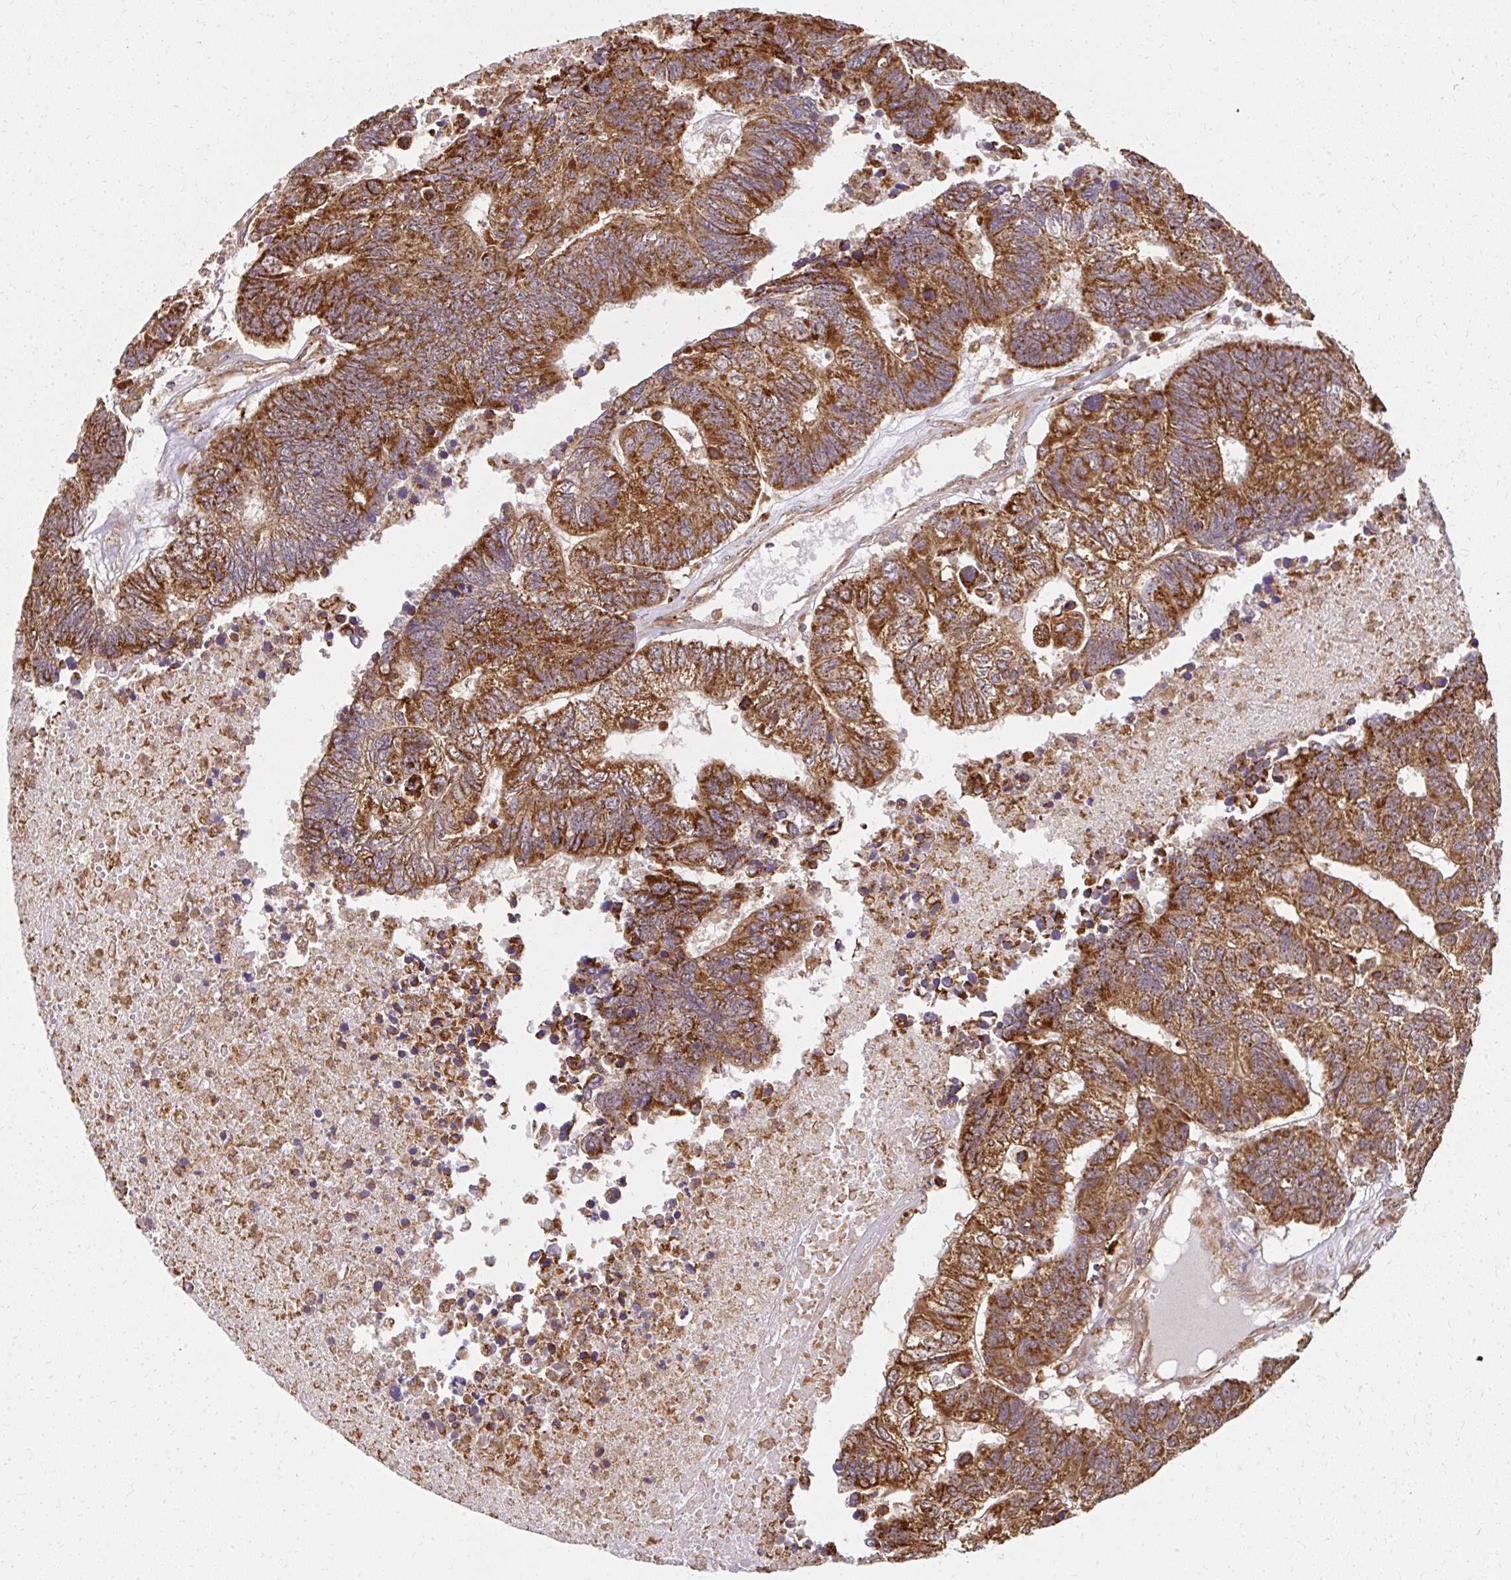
{"staining": {"intensity": "strong", "quantity": ">75%", "location": "cytoplasmic/membranous"}, "tissue": "colorectal cancer", "cell_type": "Tumor cells", "image_type": "cancer", "snomed": [{"axis": "morphology", "description": "Adenocarcinoma, NOS"}, {"axis": "topography", "description": "Colon"}], "caption": "Immunohistochemical staining of human adenocarcinoma (colorectal) displays high levels of strong cytoplasmic/membranous expression in about >75% of tumor cells.", "gene": "GNS", "patient": {"sex": "female", "age": 48}}